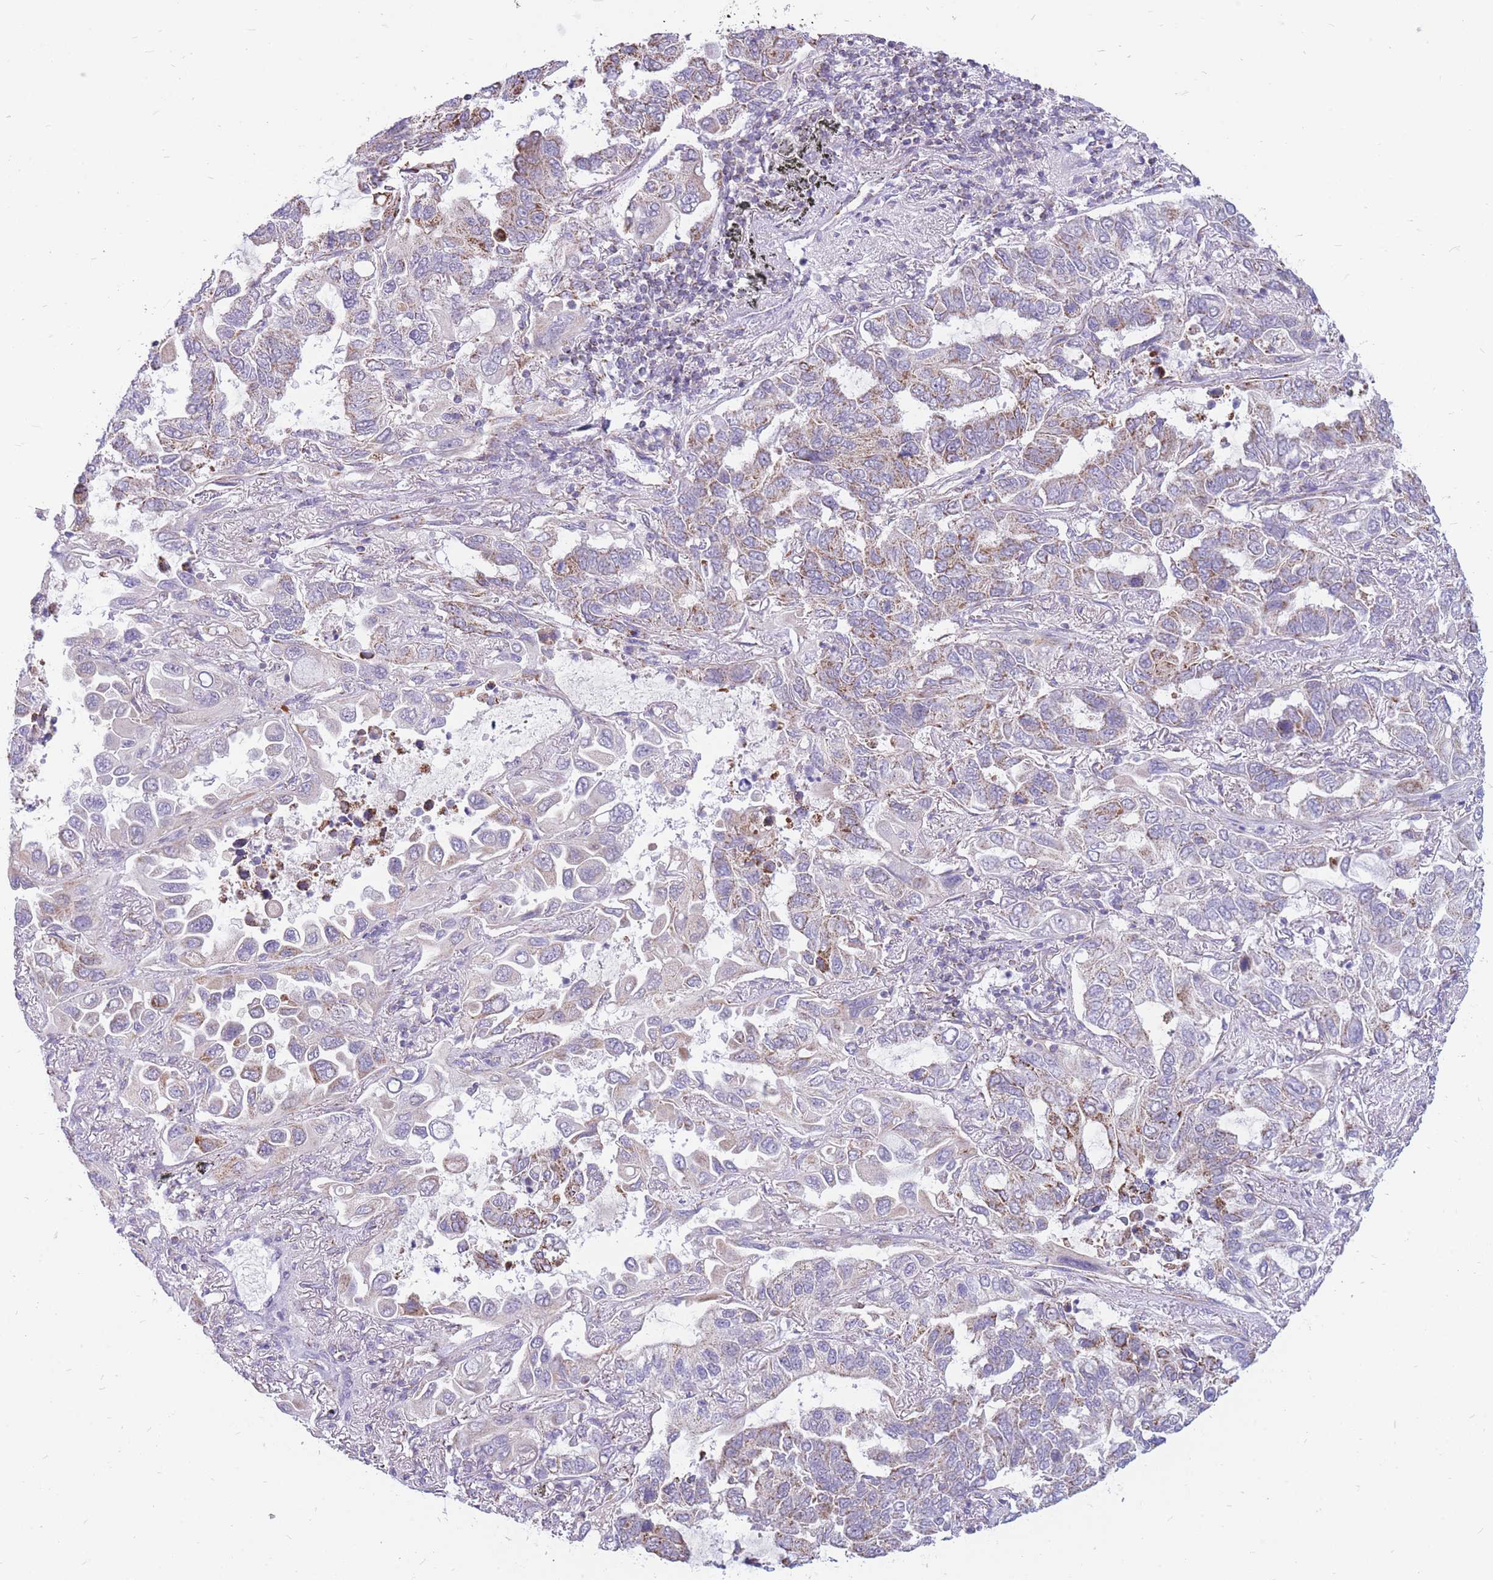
{"staining": {"intensity": "moderate", "quantity": "<25%", "location": "cytoplasmic/membranous"}, "tissue": "lung cancer", "cell_type": "Tumor cells", "image_type": "cancer", "snomed": [{"axis": "morphology", "description": "Adenocarcinoma, NOS"}, {"axis": "topography", "description": "Lung"}], "caption": "A brown stain labels moderate cytoplasmic/membranous staining of a protein in lung adenocarcinoma tumor cells. Ihc stains the protein in brown and the nuclei are stained blue.", "gene": "PCSK1", "patient": {"sex": "male", "age": 64}}